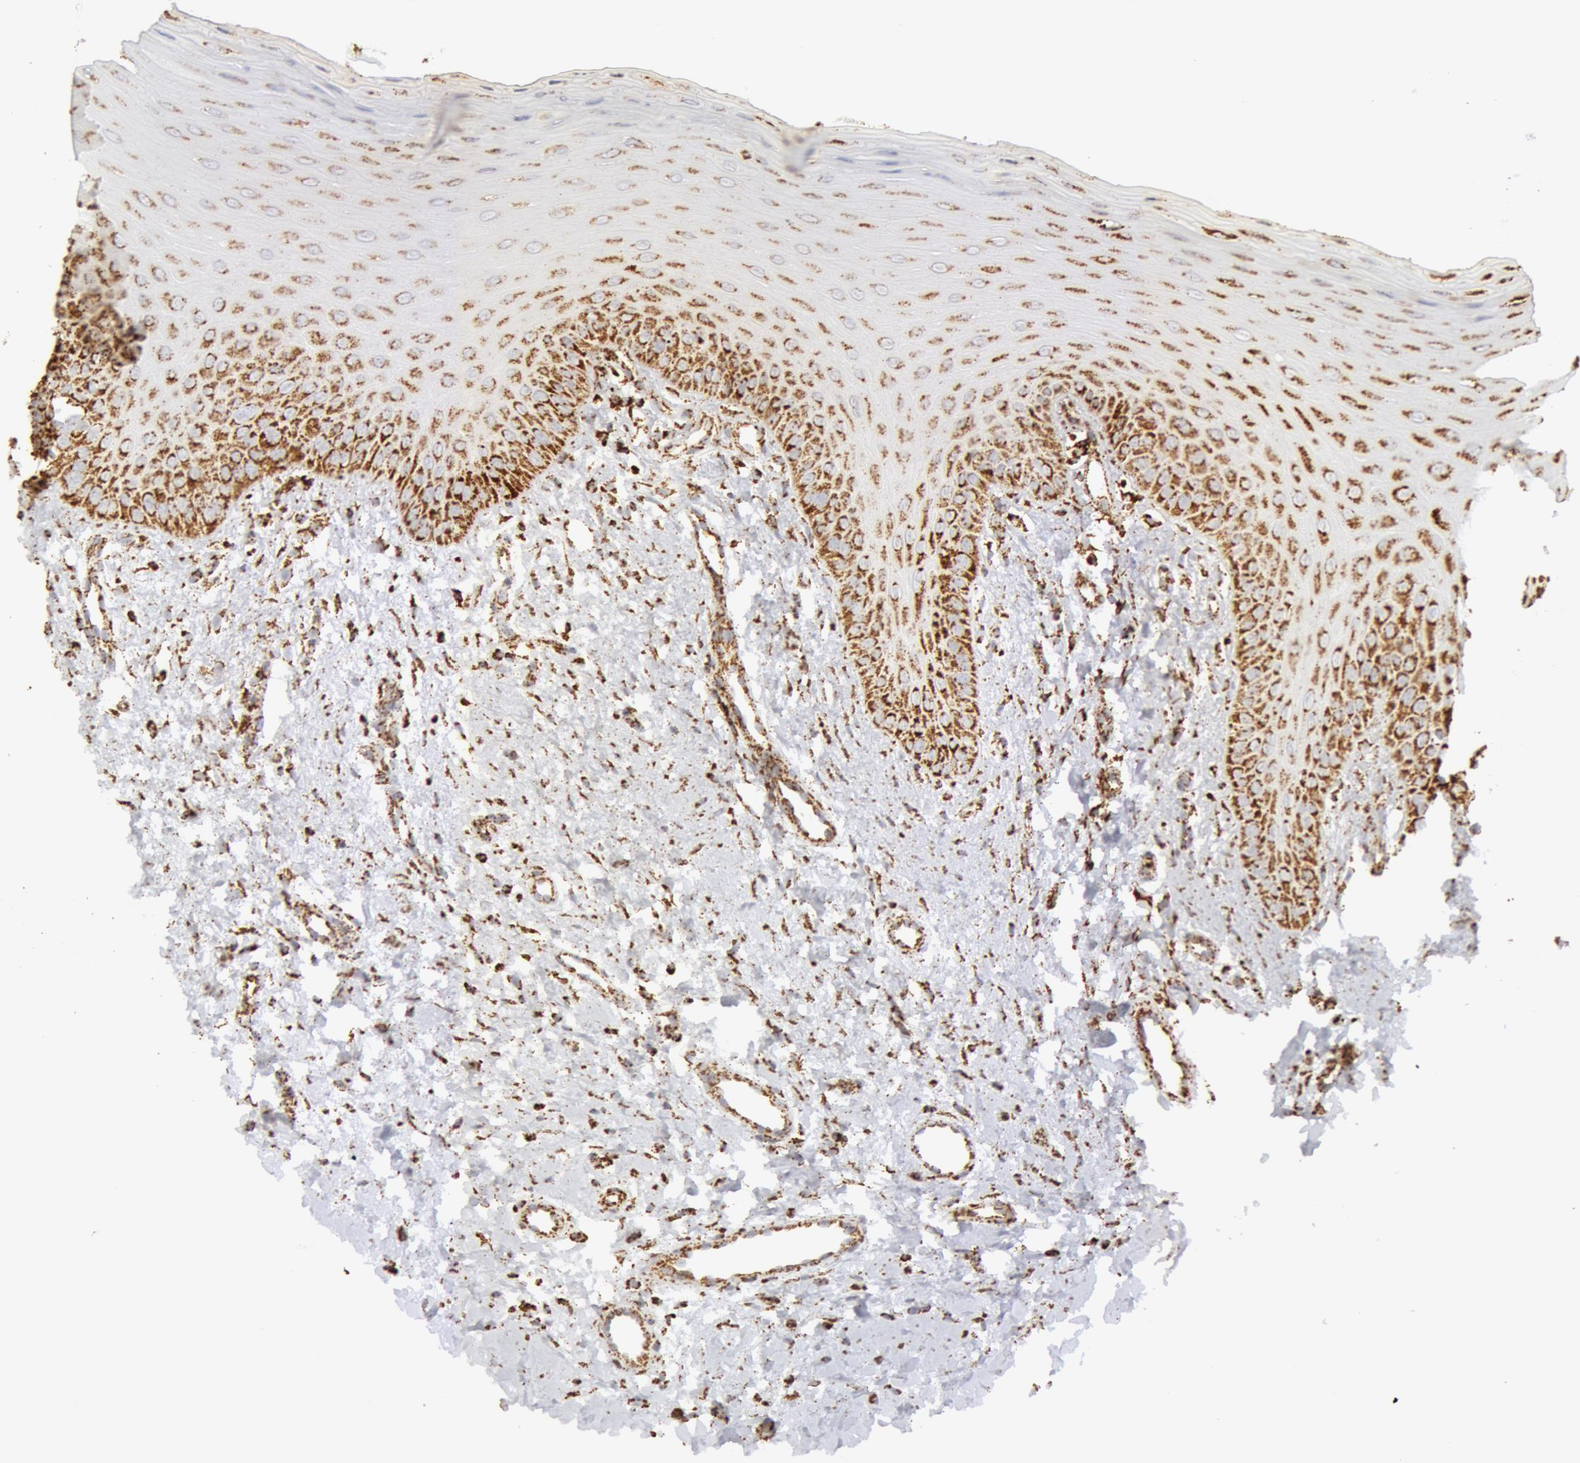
{"staining": {"intensity": "moderate", "quantity": ">75%", "location": "cytoplasmic/membranous"}, "tissue": "oral mucosa", "cell_type": "Squamous epithelial cells", "image_type": "normal", "snomed": [{"axis": "morphology", "description": "Normal tissue, NOS"}, {"axis": "topography", "description": "Oral tissue"}], "caption": "This photomicrograph shows IHC staining of normal human oral mucosa, with medium moderate cytoplasmic/membranous positivity in about >75% of squamous epithelial cells.", "gene": "ATP5F1B", "patient": {"sex": "female", "age": 23}}